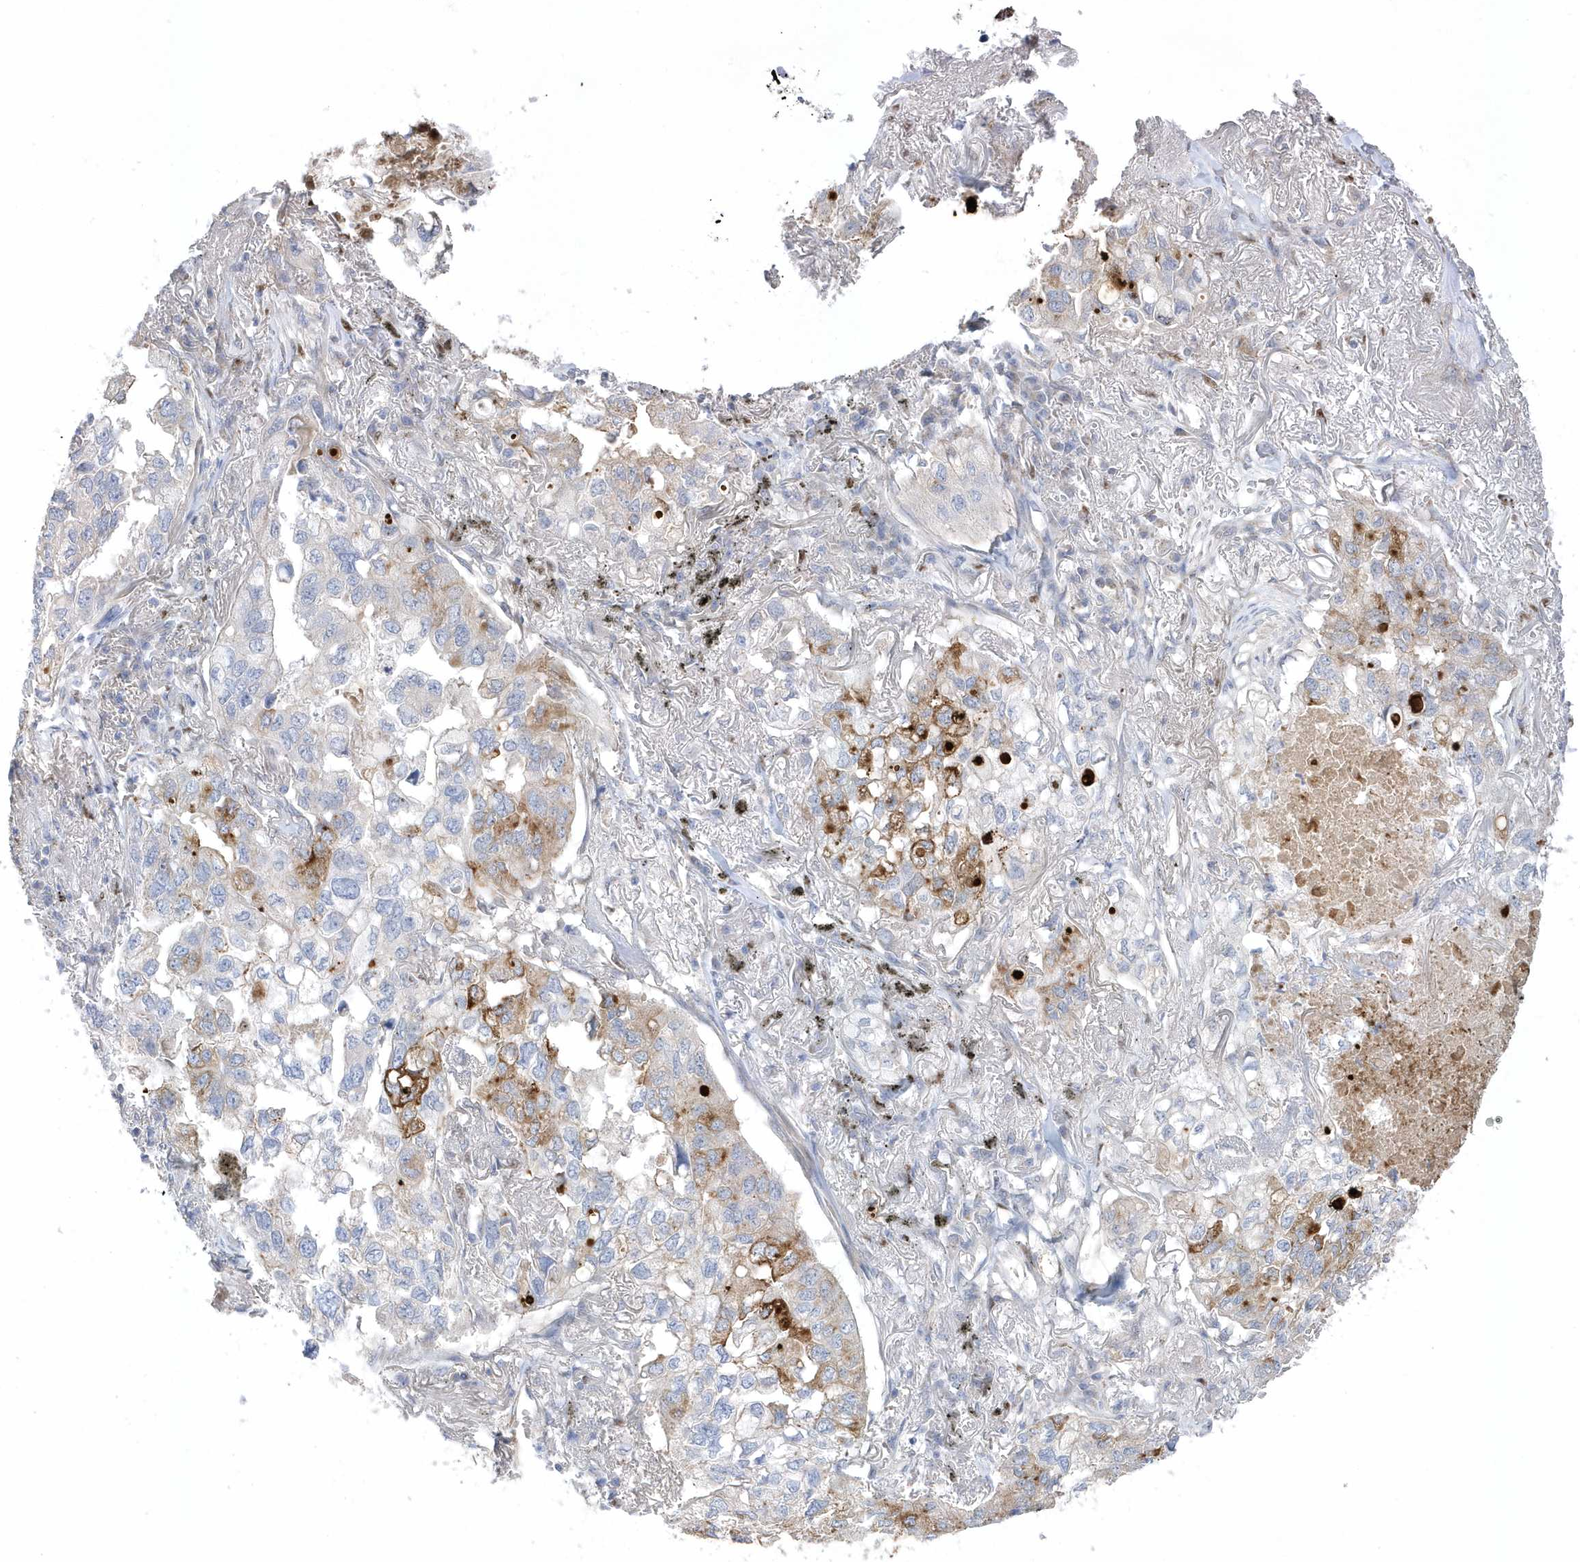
{"staining": {"intensity": "moderate", "quantity": "<25%", "location": "cytoplasmic/membranous"}, "tissue": "lung cancer", "cell_type": "Tumor cells", "image_type": "cancer", "snomed": [{"axis": "morphology", "description": "Adenocarcinoma, NOS"}, {"axis": "topography", "description": "Lung"}], "caption": "Lung cancer was stained to show a protein in brown. There is low levels of moderate cytoplasmic/membranous staining in approximately <25% of tumor cells.", "gene": "GTPBP6", "patient": {"sex": "male", "age": 65}}